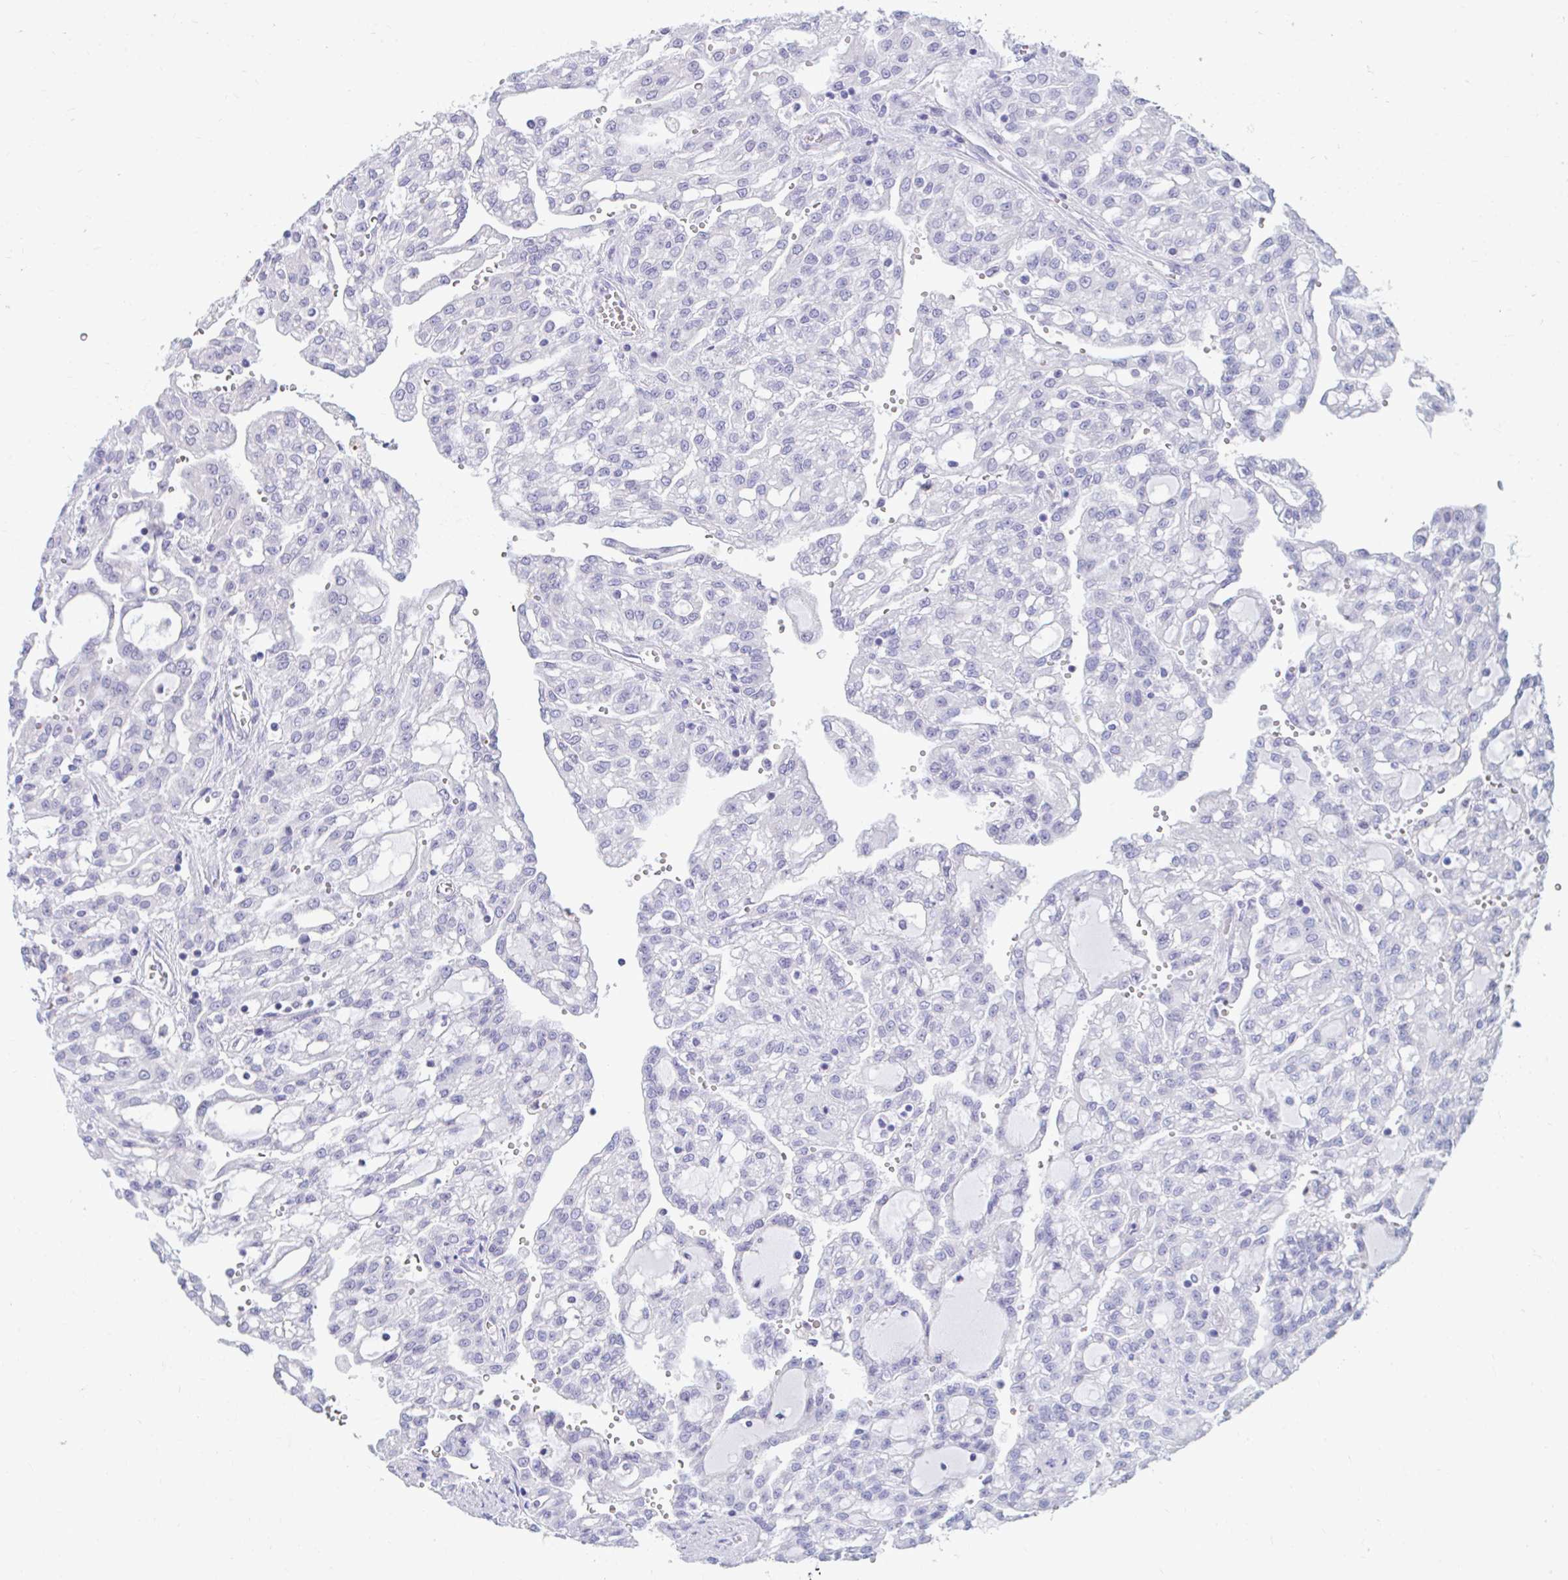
{"staining": {"intensity": "negative", "quantity": "none", "location": "none"}, "tissue": "renal cancer", "cell_type": "Tumor cells", "image_type": "cancer", "snomed": [{"axis": "morphology", "description": "Adenocarcinoma, NOS"}, {"axis": "topography", "description": "Kidney"}], "caption": "Immunohistochemistry (IHC) of human renal cancer reveals no positivity in tumor cells.", "gene": "CSE1L", "patient": {"sex": "male", "age": 63}}